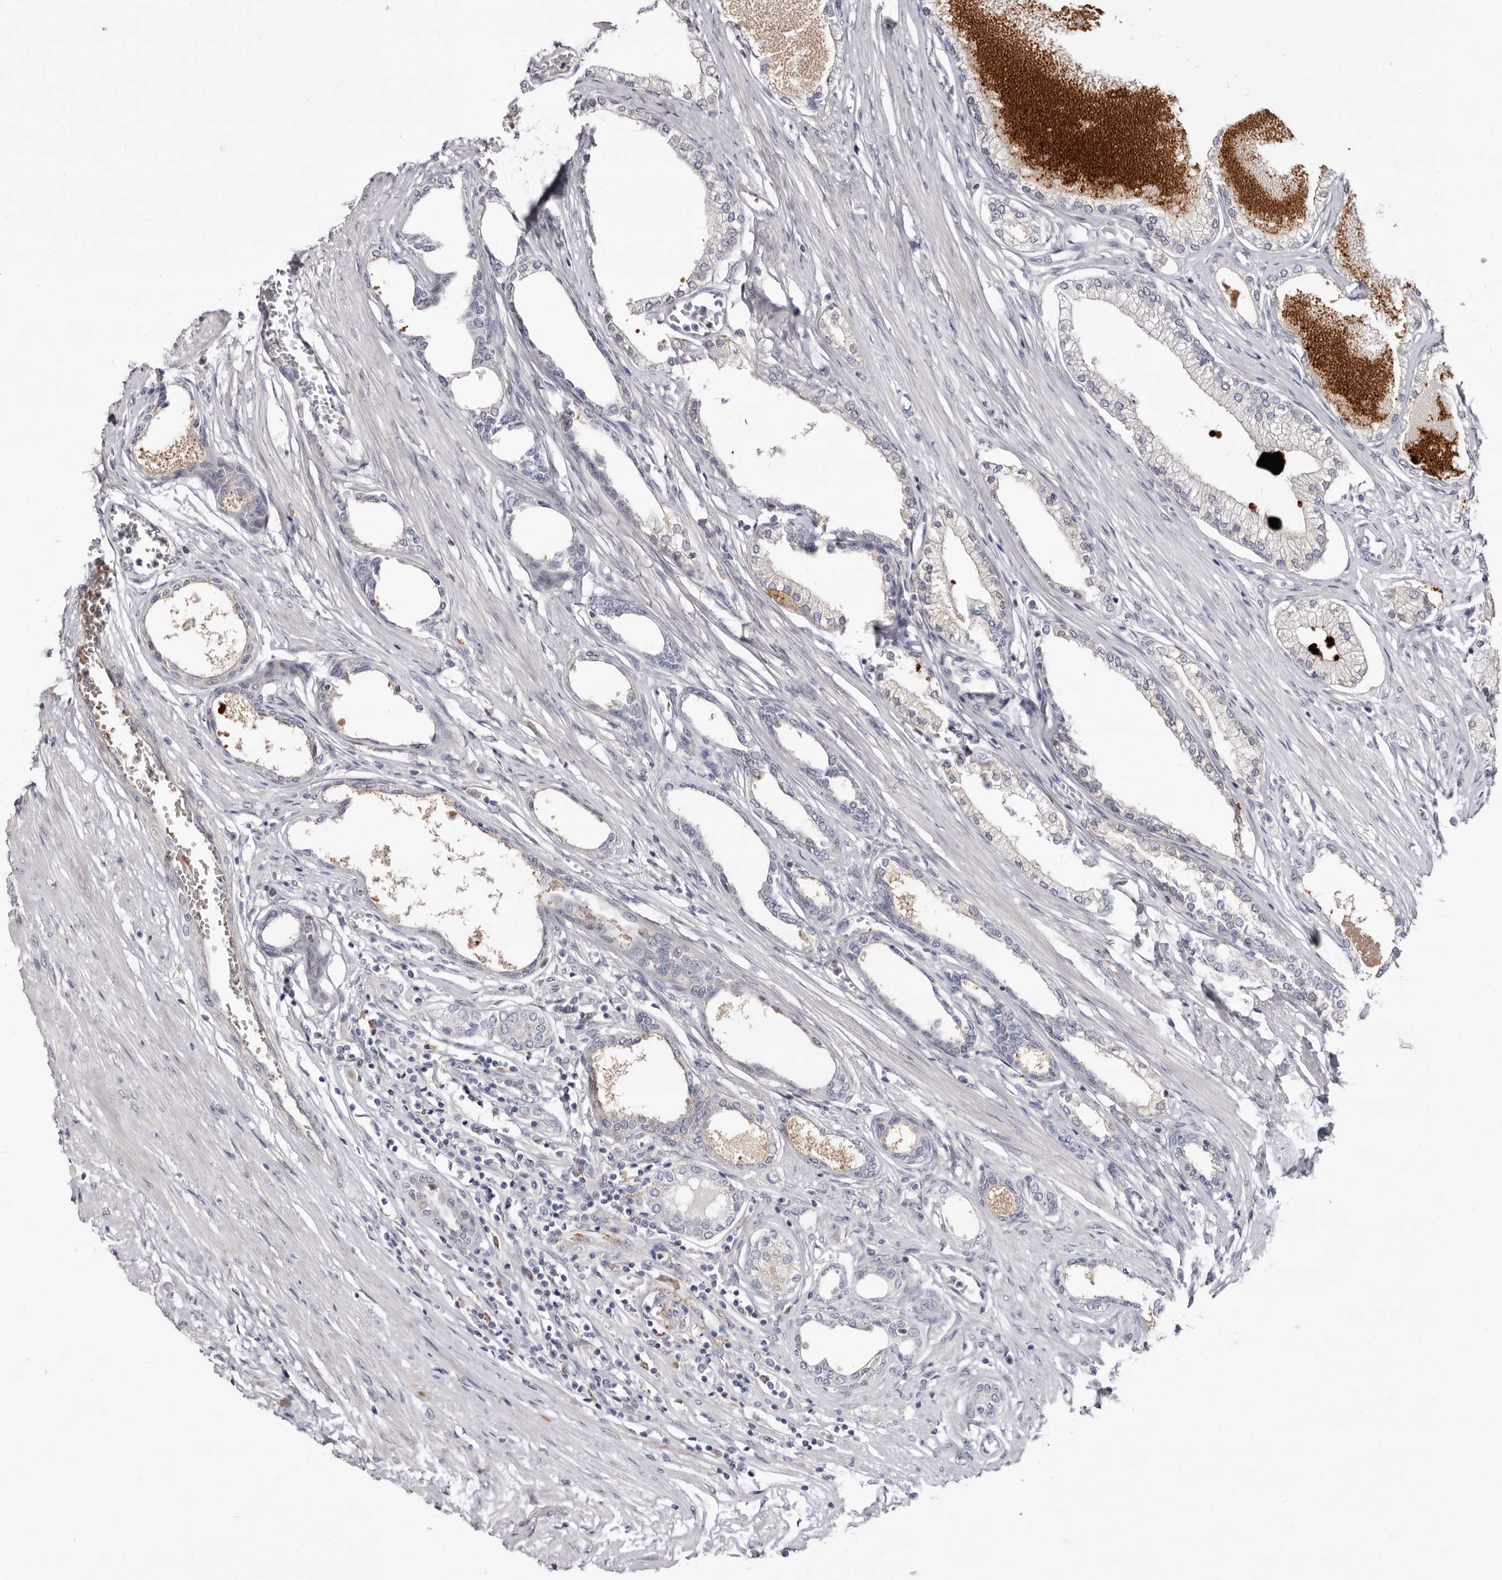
{"staining": {"intensity": "negative", "quantity": "none", "location": "none"}, "tissue": "prostate", "cell_type": "Glandular cells", "image_type": "normal", "snomed": [{"axis": "morphology", "description": "Normal tissue, NOS"}, {"axis": "morphology", "description": "Urothelial carcinoma, Low grade"}, {"axis": "topography", "description": "Urinary bladder"}, {"axis": "topography", "description": "Prostate"}], "caption": "Glandular cells show no significant expression in unremarkable prostate. The staining is performed using DAB (3,3'-diaminobenzidine) brown chromogen with nuclei counter-stained in using hematoxylin.", "gene": "LMLN", "patient": {"sex": "male", "age": 60}}